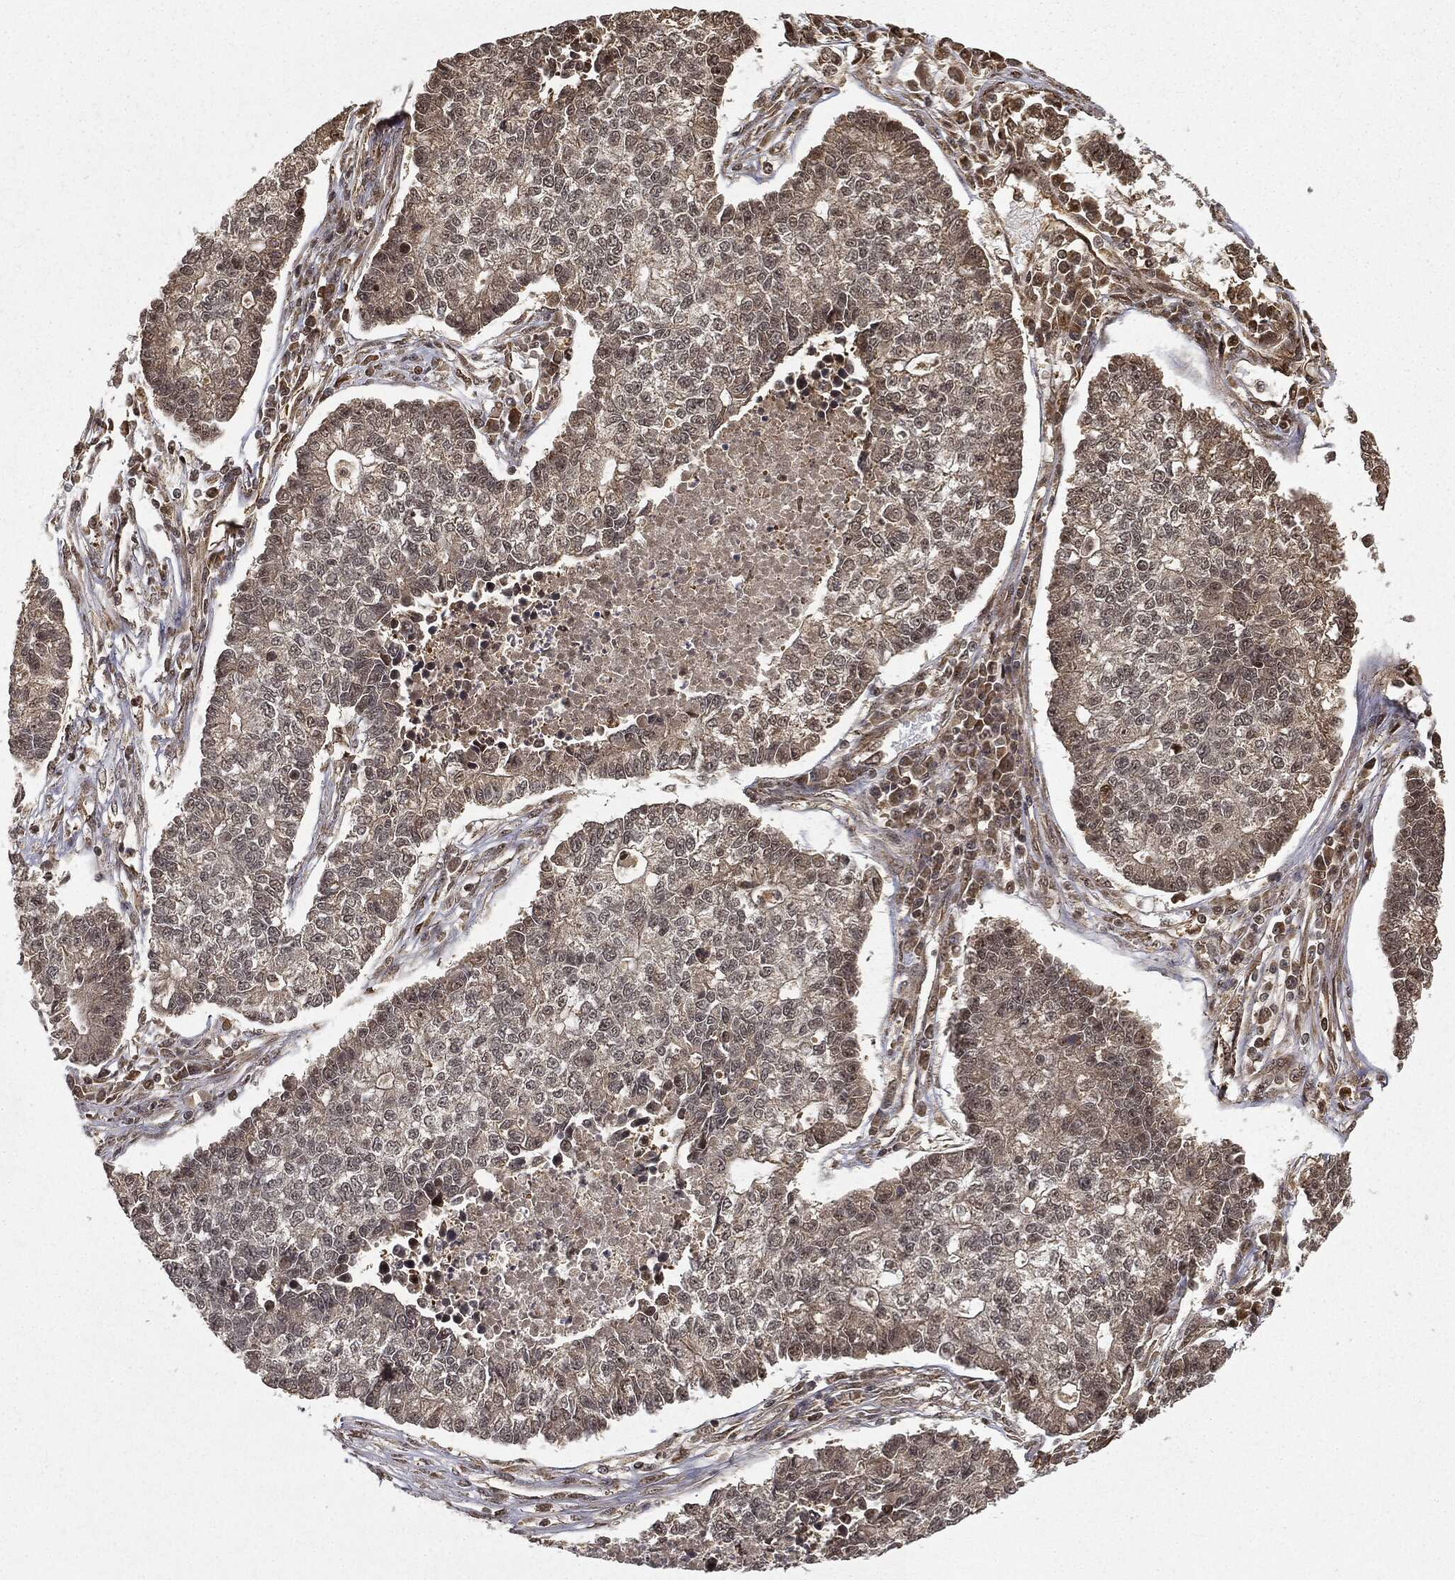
{"staining": {"intensity": "moderate", "quantity": "<25%", "location": "cytoplasmic/membranous"}, "tissue": "lung cancer", "cell_type": "Tumor cells", "image_type": "cancer", "snomed": [{"axis": "morphology", "description": "Adenocarcinoma, NOS"}, {"axis": "topography", "description": "Lung"}], "caption": "Human lung adenocarcinoma stained with a protein marker displays moderate staining in tumor cells.", "gene": "ZNHIT6", "patient": {"sex": "male", "age": 57}}